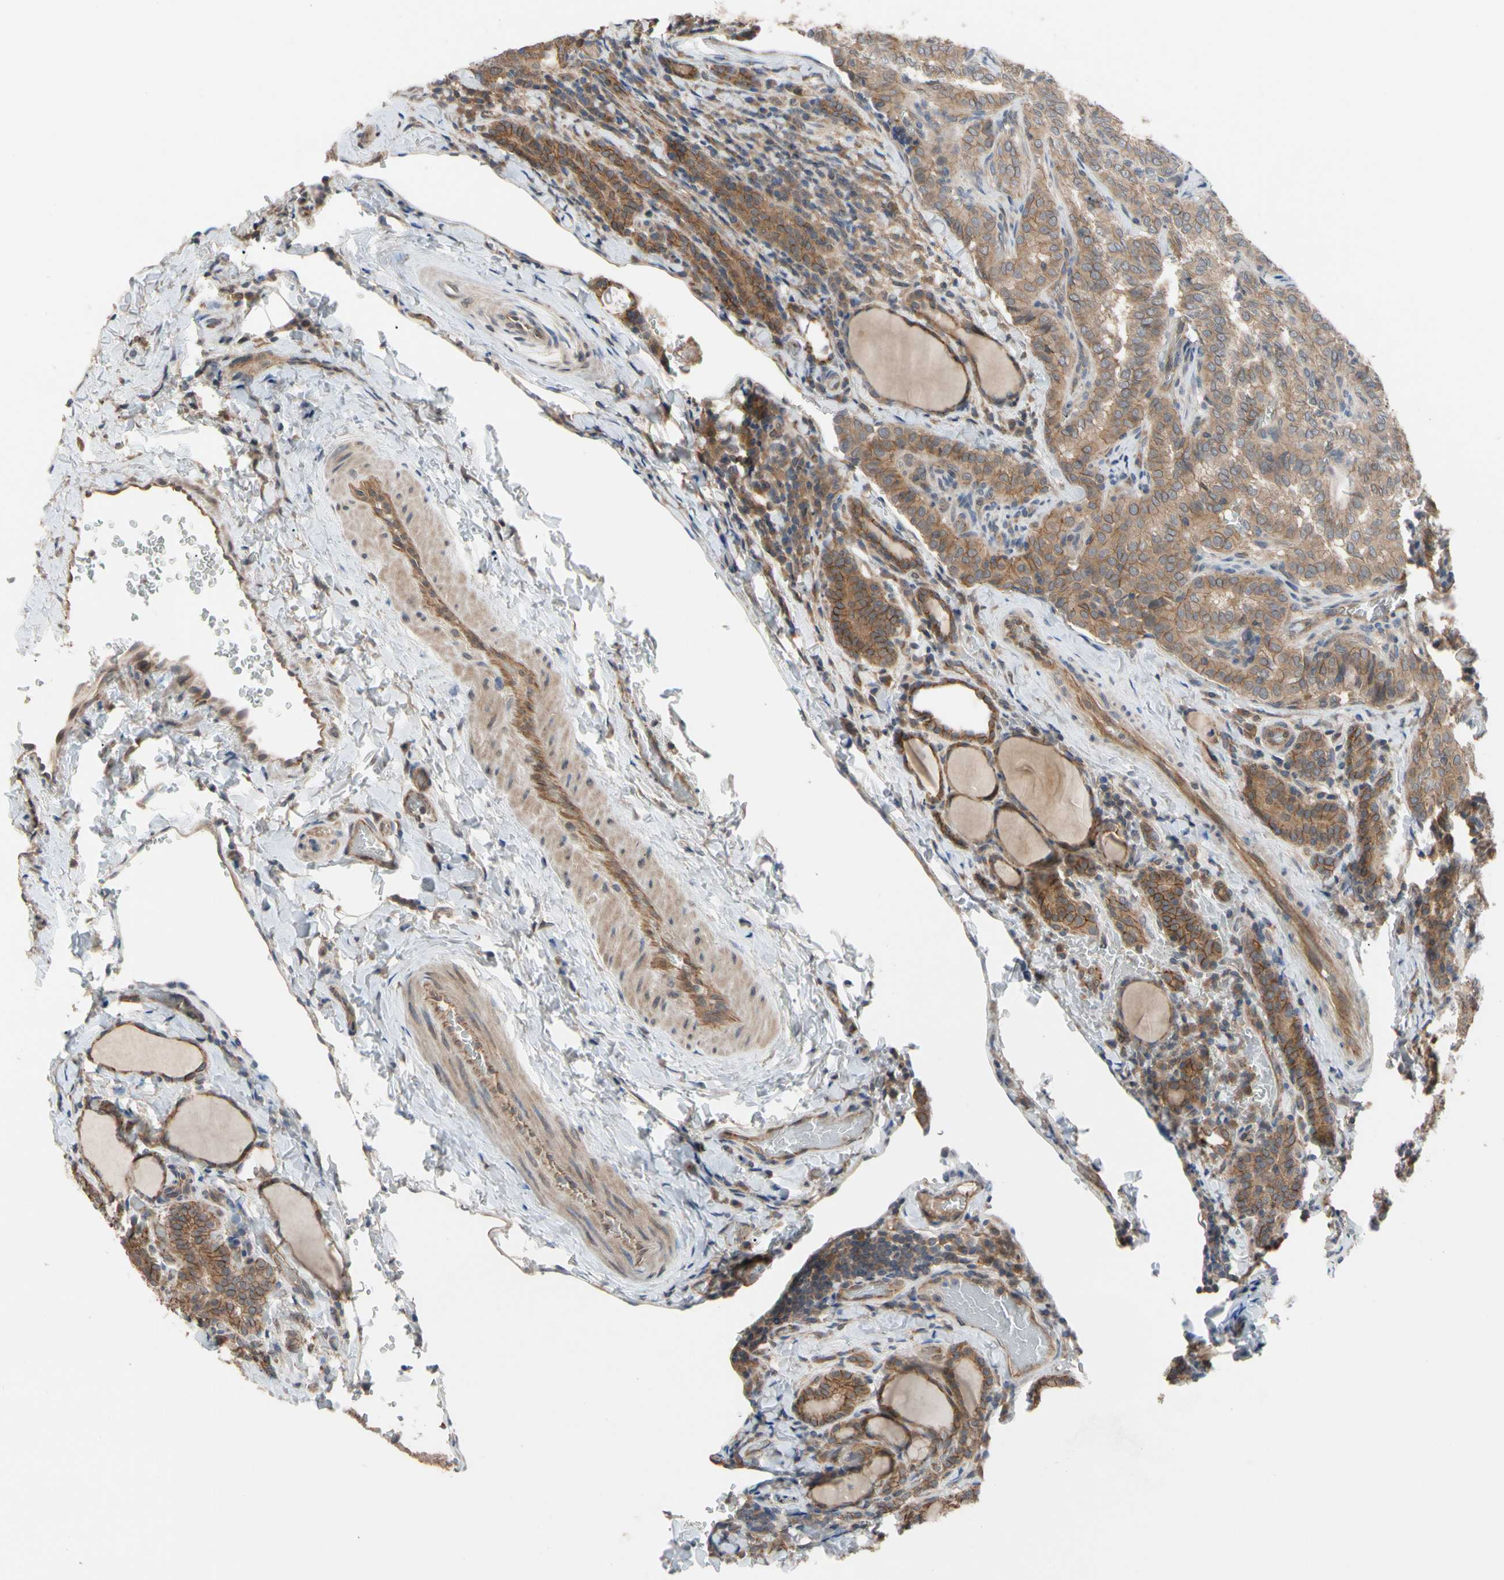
{"staining": {"intensity": "moderate", "quantity": ">75%", "location": "cytoplasmic/membranous"}, "tissue": "thyroid cancer", "cell_type": "Tumor cells", "image_type": "cancer", "snomed": [{"axis": "morphology", "description": "Normal tissue, NOS"}, {"axis": "morphology", "description": "Papillary adenocarcinoma, NOS"}, {"axis": "topography", "description": "Thyroid gland"}], "caption": "An IHC histopathology image of tumor tissue is shown. Protein staining in brown labels moderate cytoplasmic/membranous positivity in thyroid papillary adenocarcinoma within tumor cells.", "gene": "DPP8", "patient": {"sex": "female", "age": 30}}